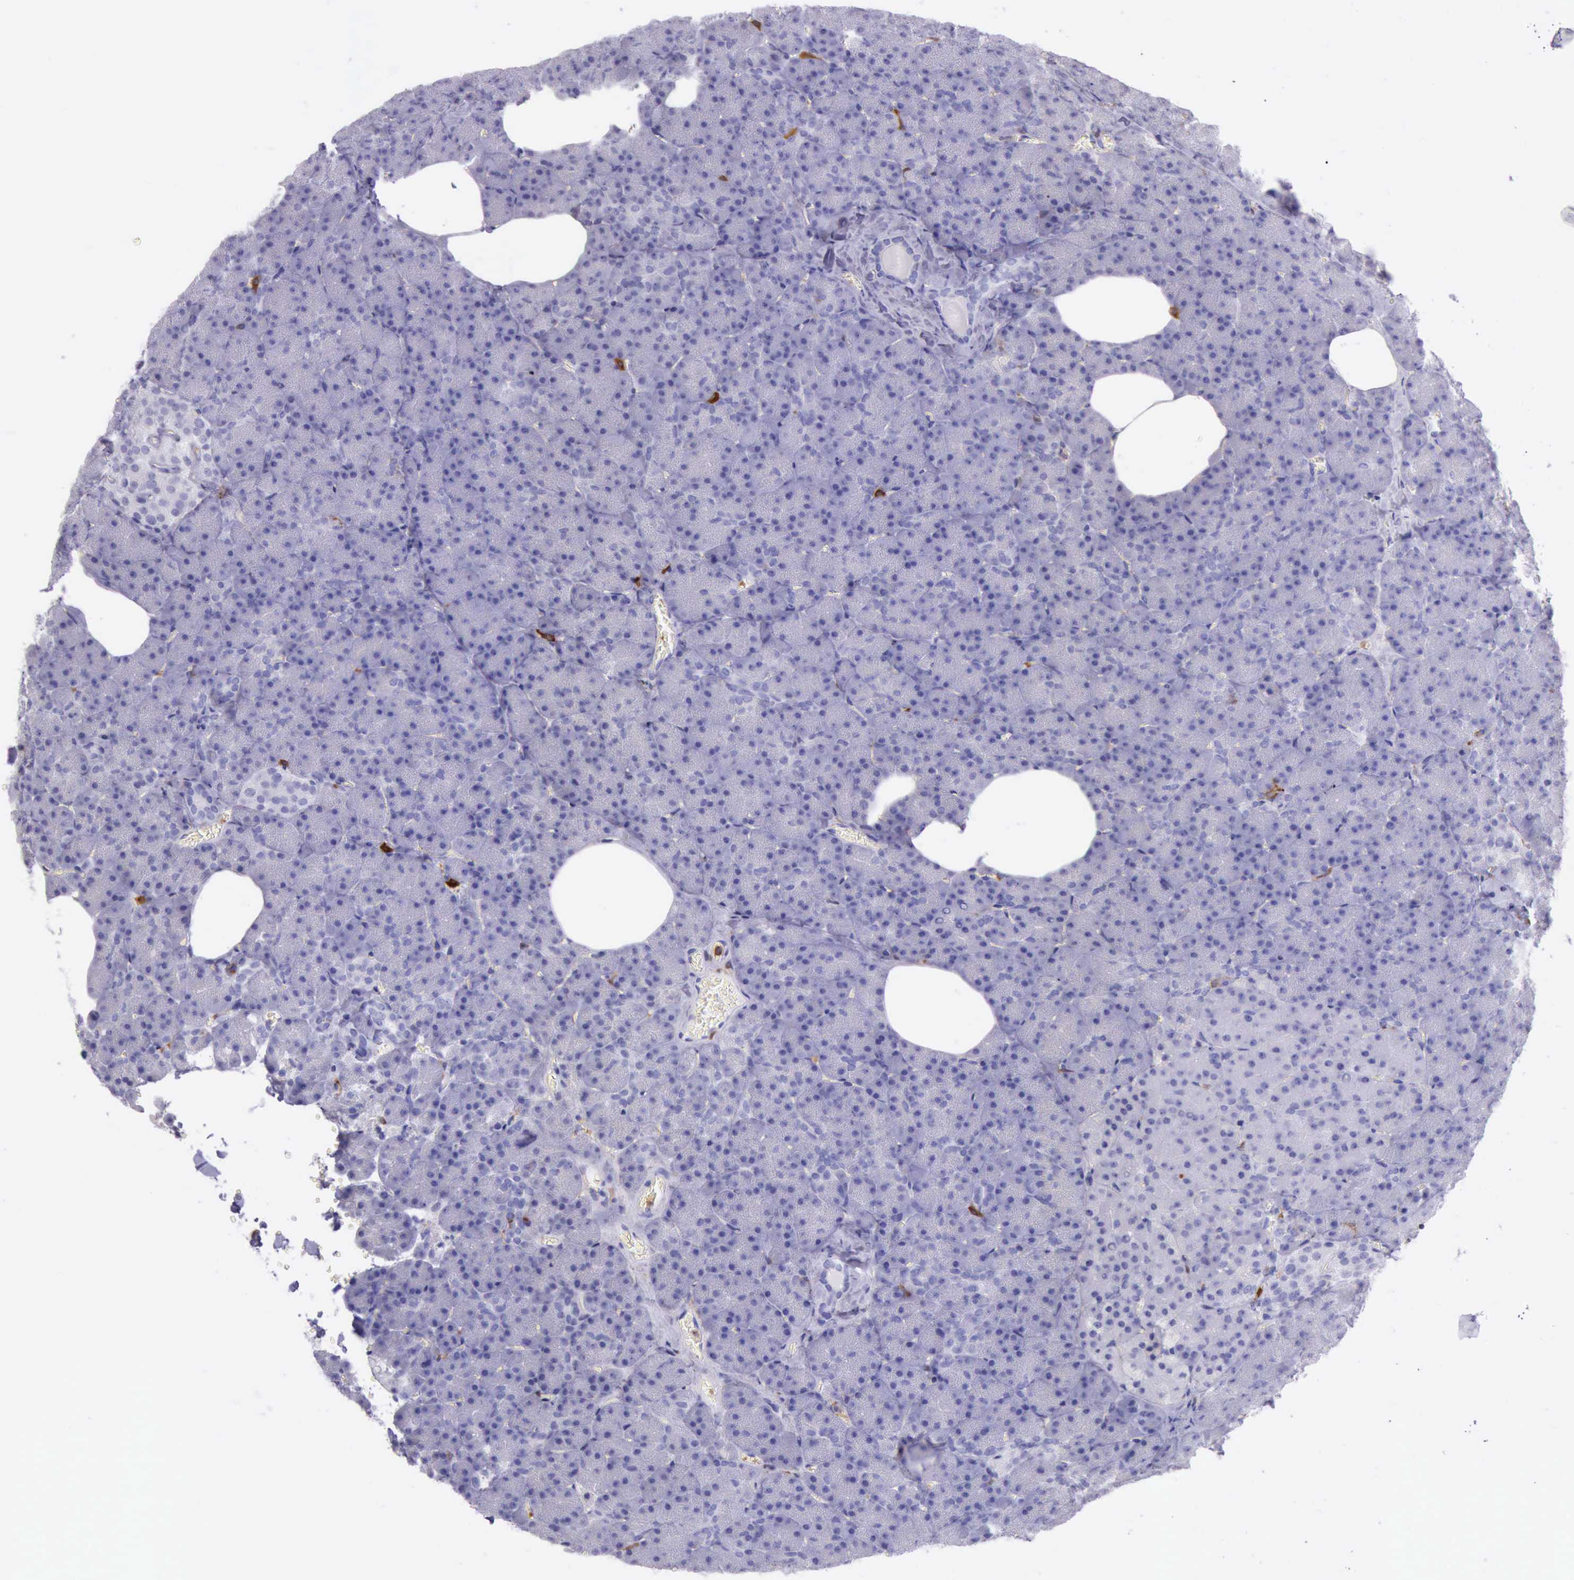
{"staining": {"intensity": "negative", "quantity": "none", "location": "none"}, "tissue": "pancreas", "cell_type": "Exocrine glandular cells", "image_type": "normal", "snomed": [{"axis": "morphology", "description": "Normal tissue, NOS"}, {"axis": "topography", "description": "Pancreas"}], "caption": "High power microscopy photomicrograph of an immunohistochemistry (IHC) histopathology image of unremarkable pancreas, revealing no significant expression in exocrine glandular cells.", "gene": "BTK", "patient": {"sex": "female", "age": 35}}